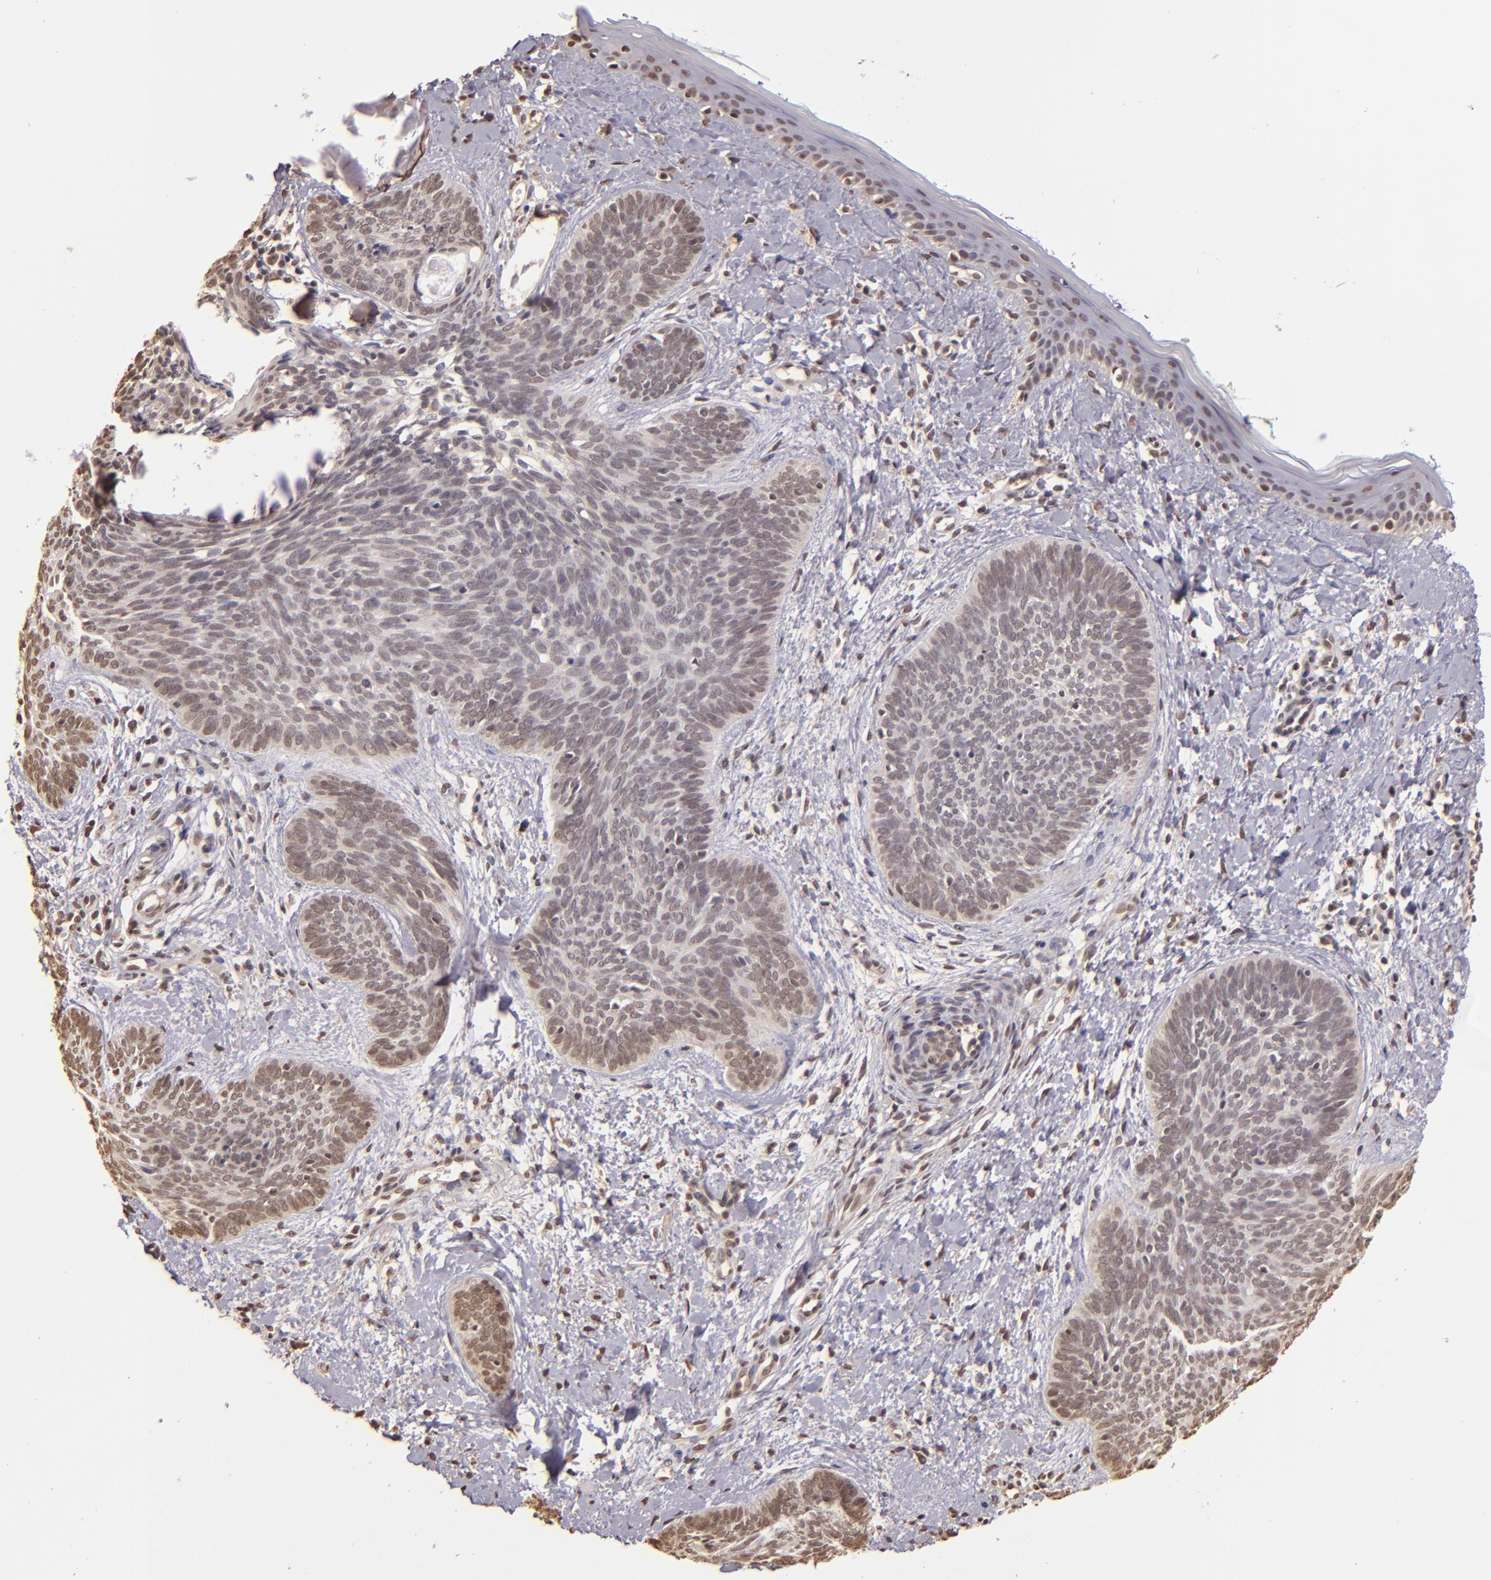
{"staining": {"intensity": "negative", "quantity": "none", "location": "none"}, "tissue": "skin cancer", "cell_type": "Tumor cells", "image_type": "cancer", "snomed": [{"axis": "morphology", "description": "Basal cell carcinoma"}, {"axis": "topography", "description": "Skin"}], "caption": "DAB immunohistochemical staining of basal cell carcinoma (skin) shows no significant expression in tumor cells.", "gene": "CUL1", "patient": {"sex": "female", "age": 81}}